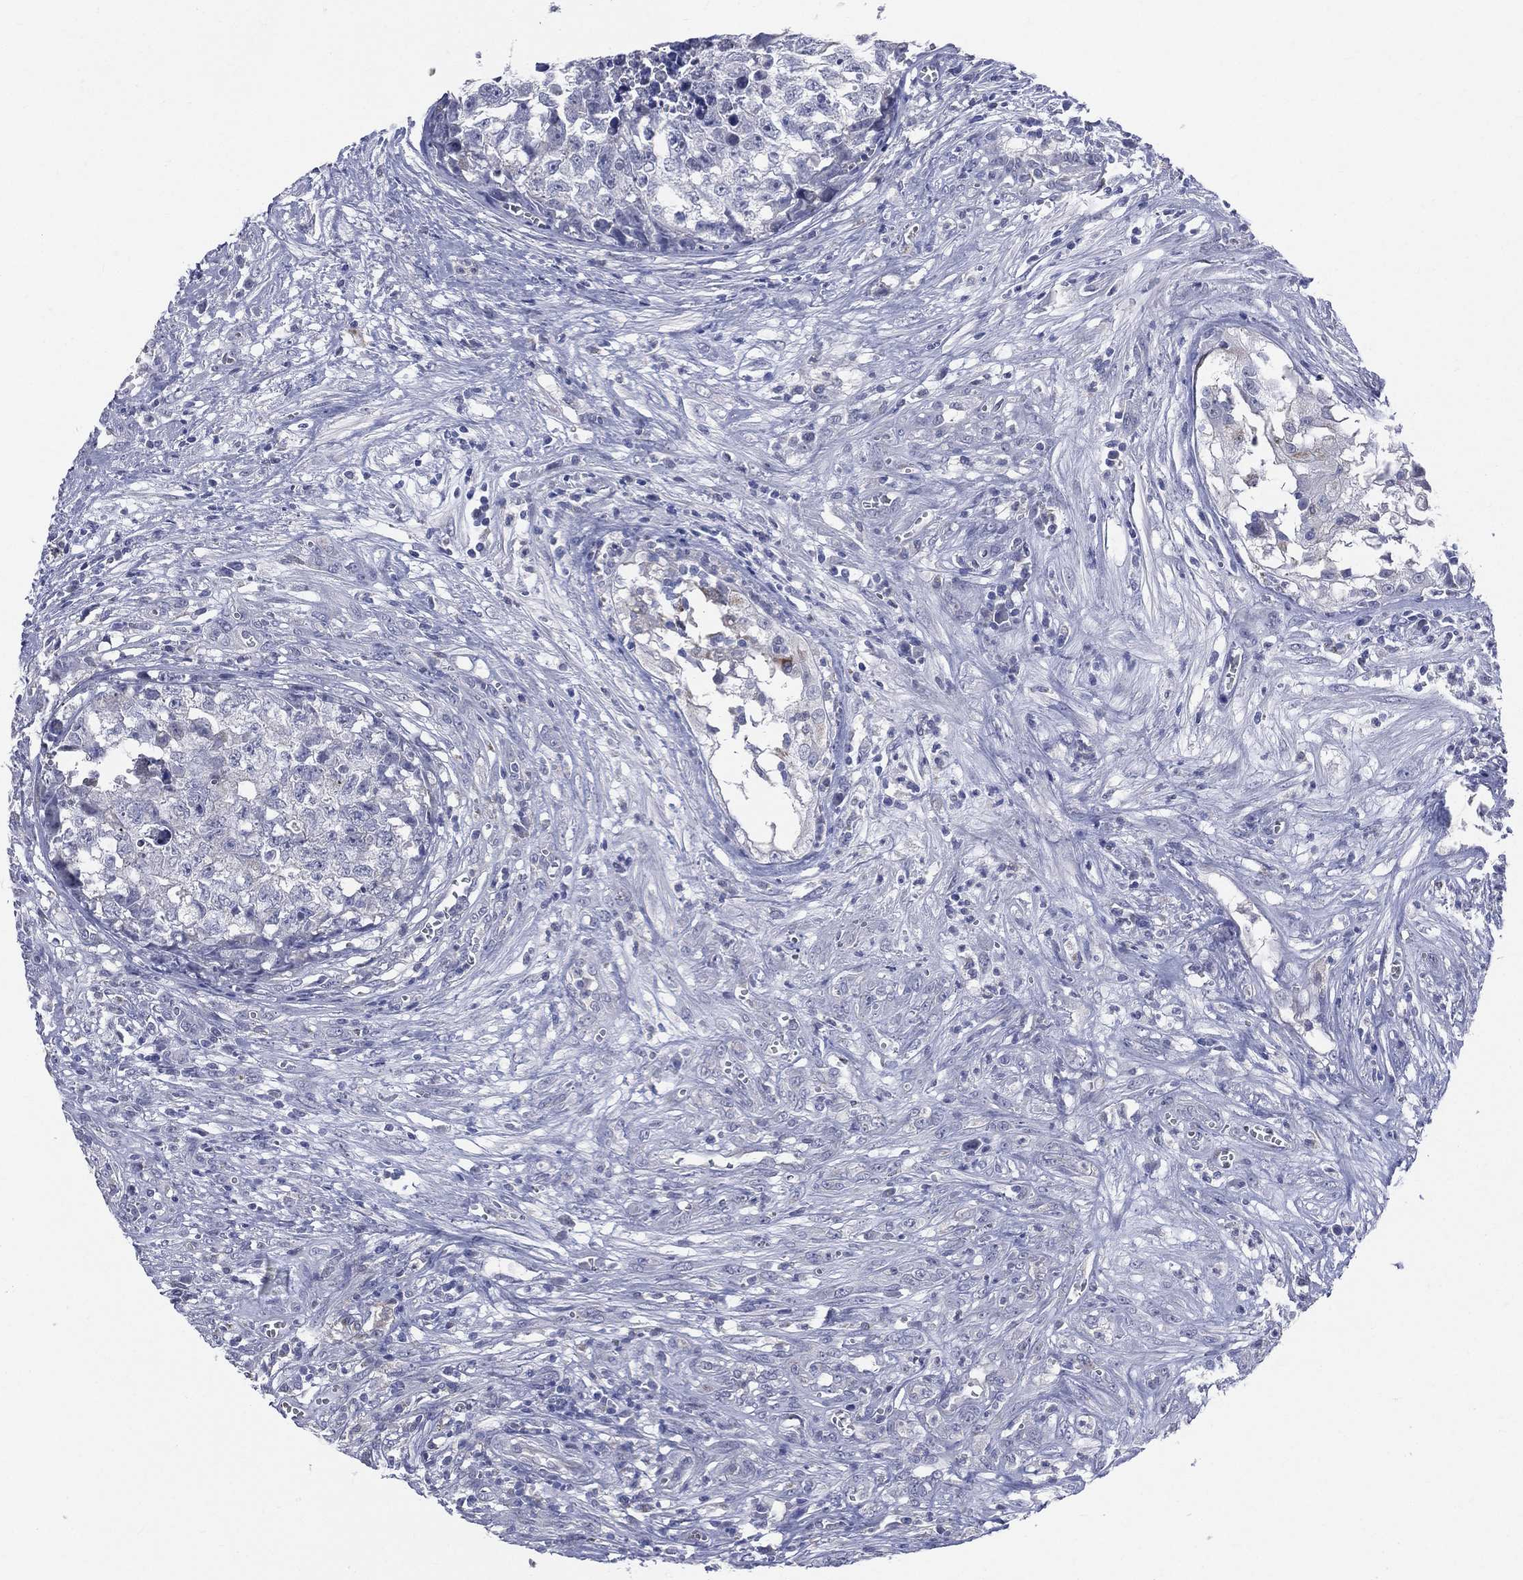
{"staining": {"intensity": "negative", "quantity": "none", "location": "none"}, "tissue": "testis cancer", "cell_type": "Tumor cells", "image_type": "cancer", "snomed": [{"axis": "morphology", "description": "Seminoma, NOS"}, {"axis": "morphology", "description": "Carcinoma, Embryonal, NOS"}, {"axis": "topography", "description": "Testis"}], "caption": "Immunohistochemistry (IHC) of human testis cancer (embryonal carcinoma) displays no expression in tumor cells.", "gene": "AKAP3", "patient": {"sex": "male", "age": 22}}